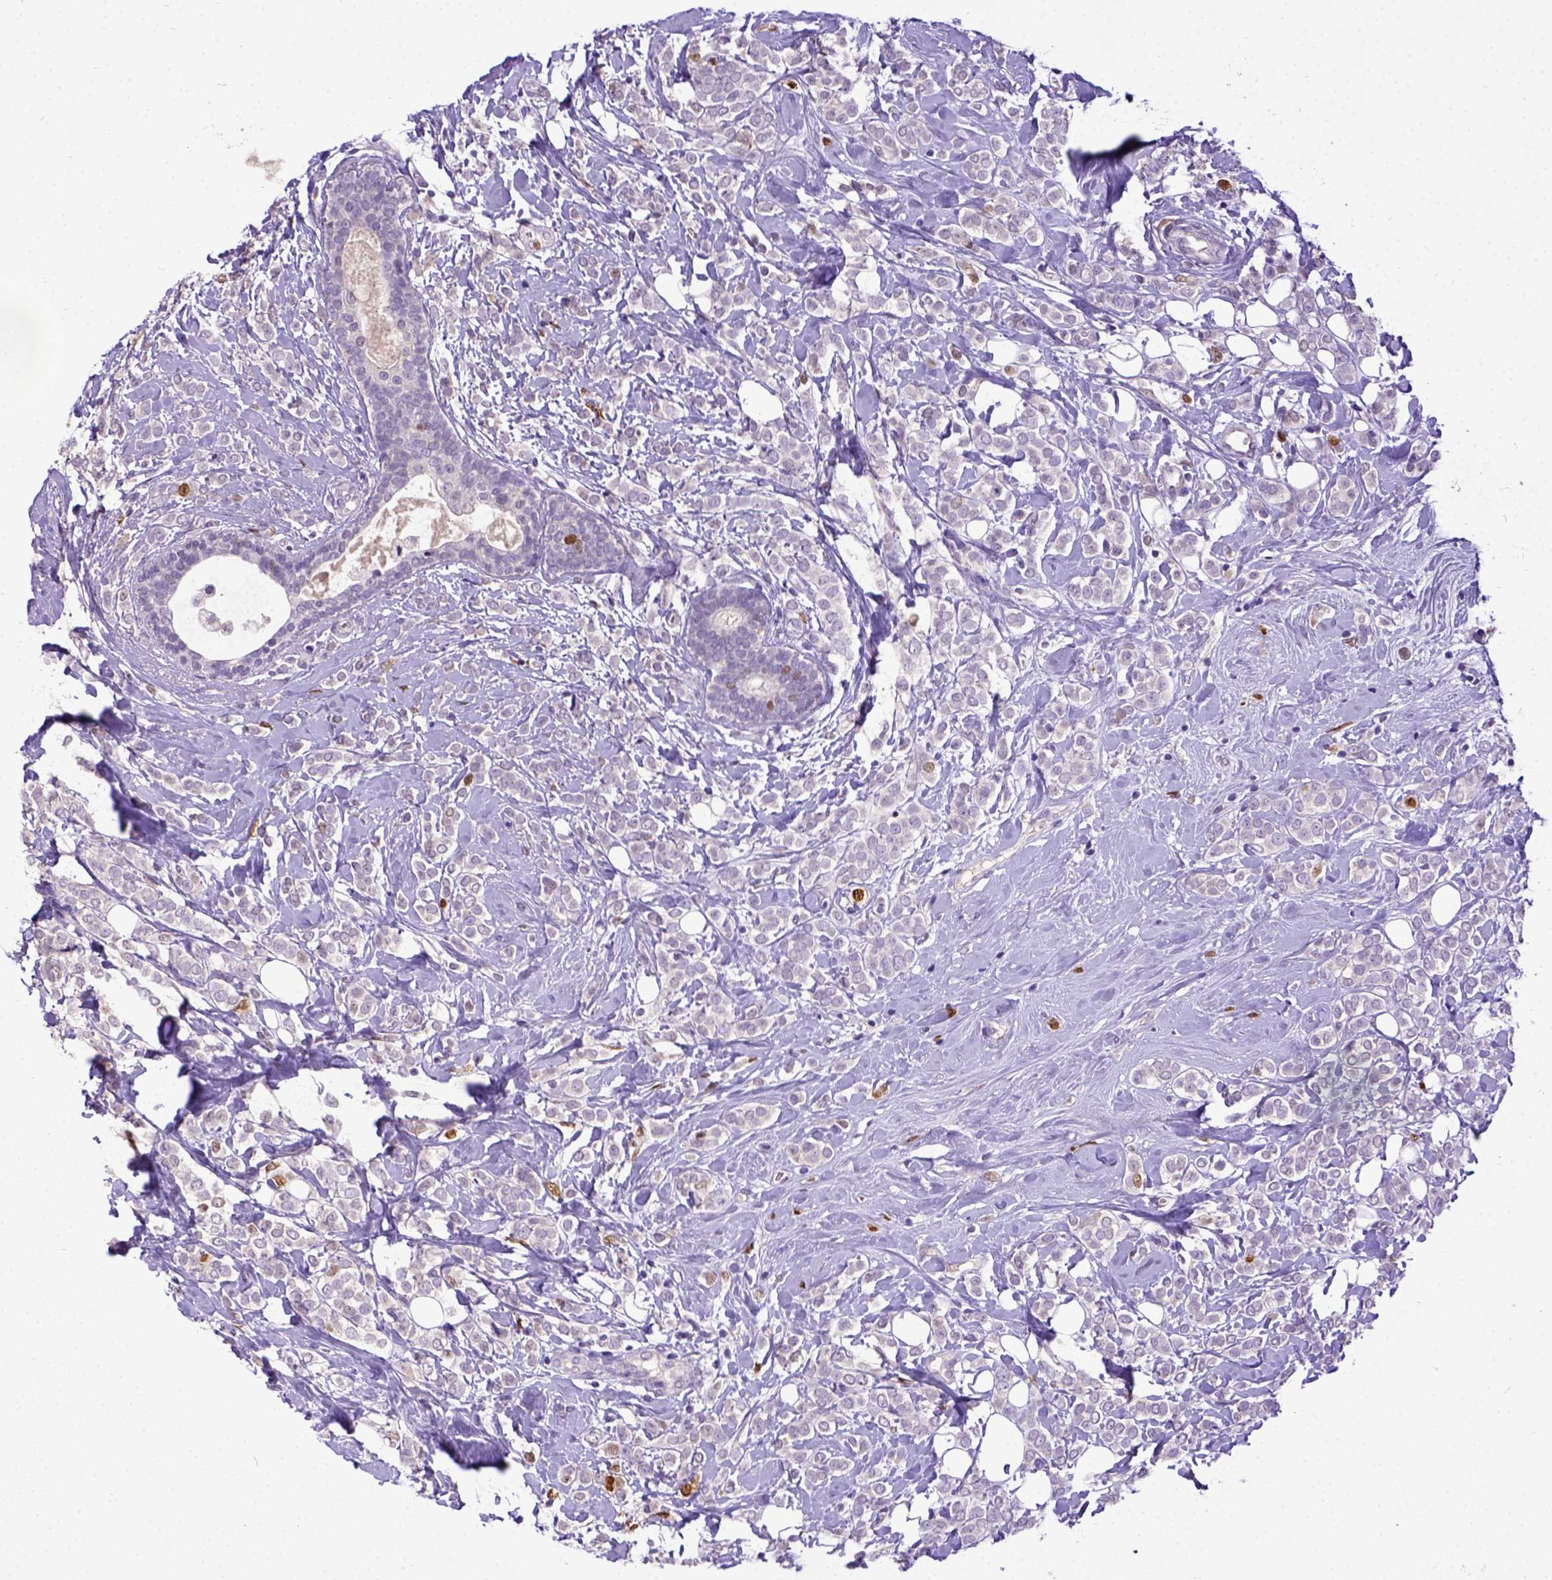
{"staining": {"intensity": "negative", "quantity": "none", "location": "none"}, "tissue": "breast cancer", "cell_type": "Tumor cells", "image_type": "cancer", "snomed": [{"axis": "morphology", "description": "Lobular carcinoma"}, {"axis": "topography", "description": "Breast"}], "caption": "Tumor cells are negative for brown protein staining in breast cancer (lobular carcinoma).", "gene": "CDKN1A", "patient": {"sex": "female", "age": 49}}